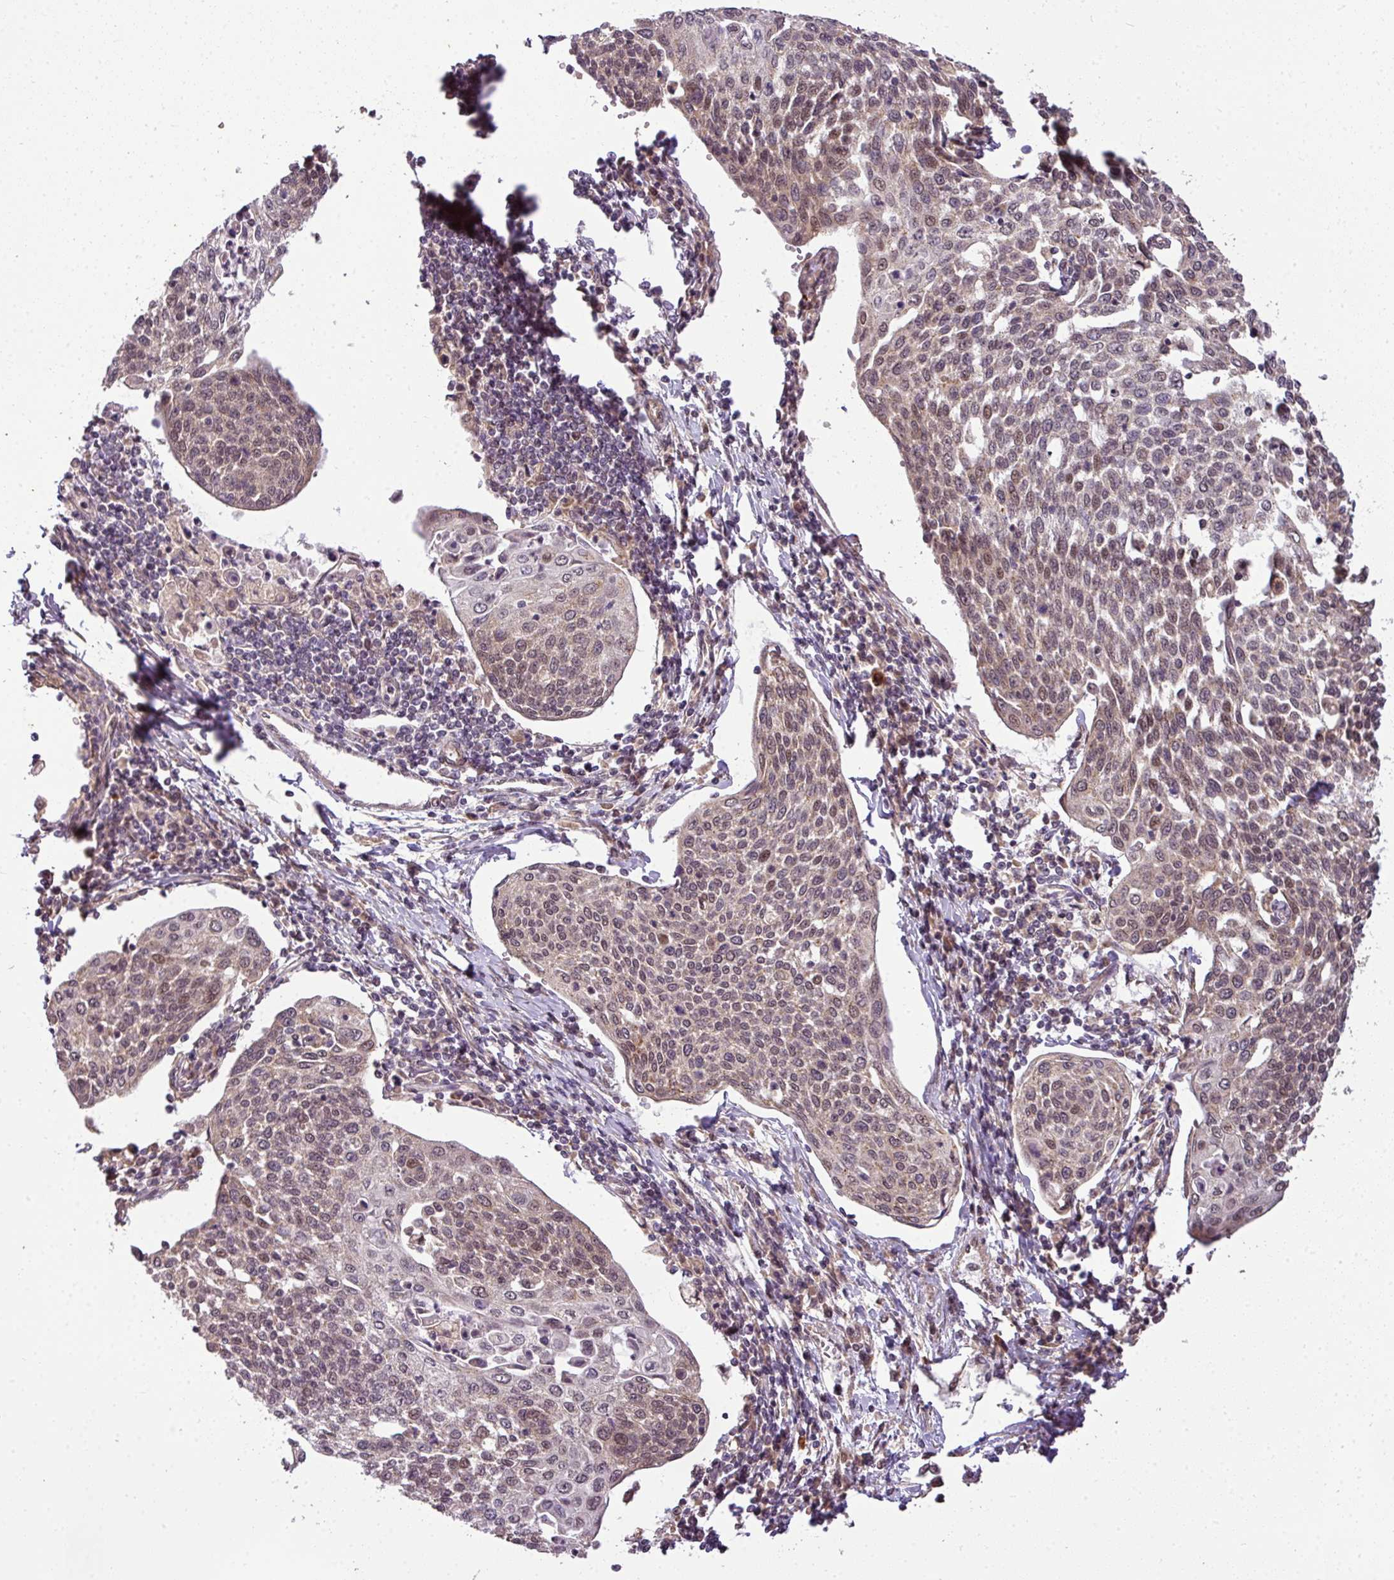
{"staining": {"intensity": "moderate", "quantity": "25%-75%", "location": "nuclear"}, "tissue": "cervical cancer", "cell_type": "Tumor cells", "image_type": "cancer", "snomed": [{"axis": "morphology", "description": "Squamous cell carcinoma, NOS"}, {"axis": "topography", "description": "Cervix"}], "caption": "Approximately 25%-75% of tumor cells in cervical cancer (squamous cell carcinoma) reveal moderate nuclear protein staining as visualized by brown immunohistochemical staining.", "gene": "C1orf226", "patient": {"sex": "female", "age": 34}}